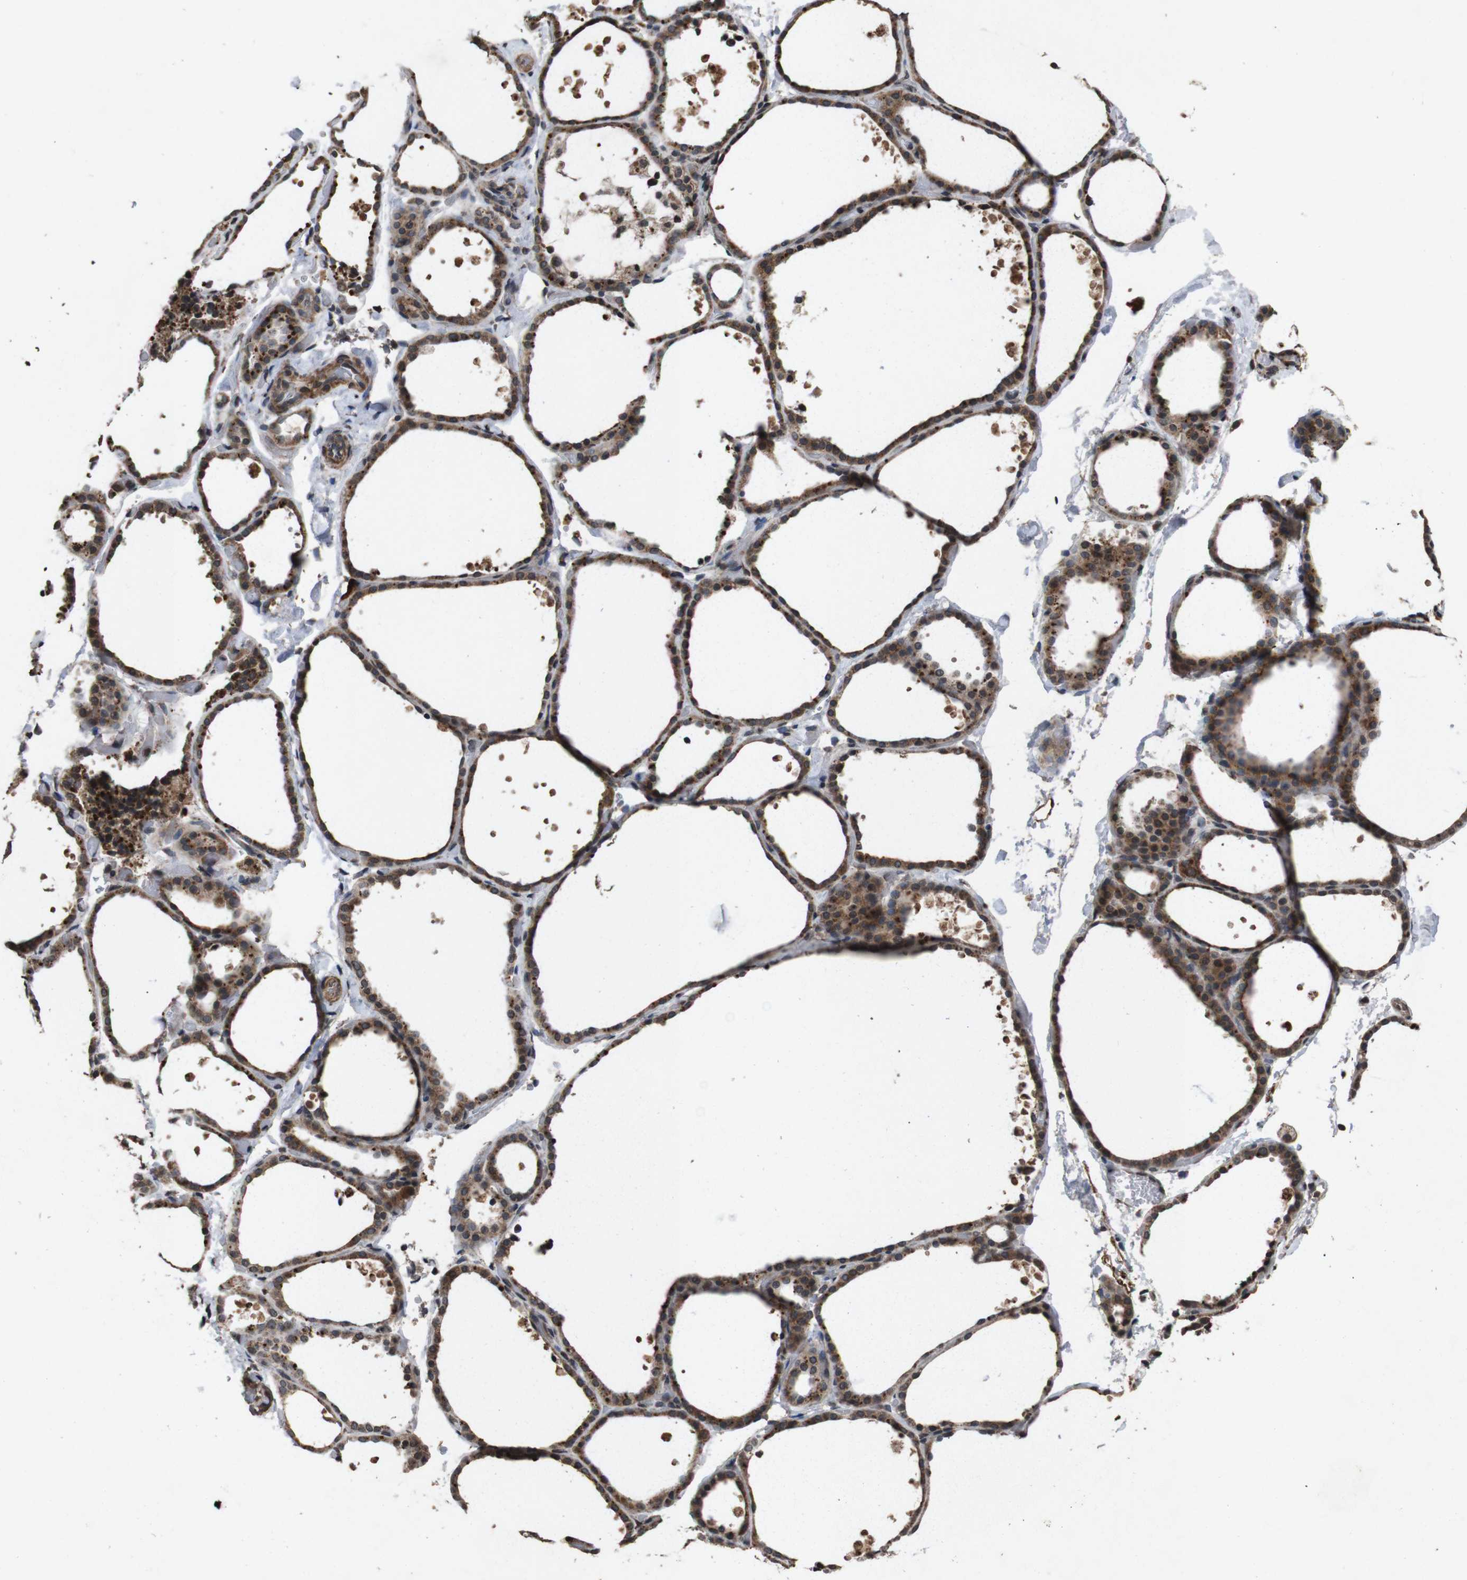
{"staining": {"intensity": "moderate", "quantity": ">75%", "location": "cytoplasmic/membranous"}, "tissue": "thyroid gland", "cell_type": "Glandular cells", "image_type": "normal", "snomed": [{"axis": "morphology", "description": "Normal tissue, NOS"}, {"axis": "topography", "description": "Thyroid gland"}], "caption": "Immunohistochemical staining of normal thyroid gland reveals >75% levels of moderate cytoplasmic/membranous protein staining in about >75% of glandular cells.", "gene": "SORL1", "patient": {"sex": "female", "age": 44}}